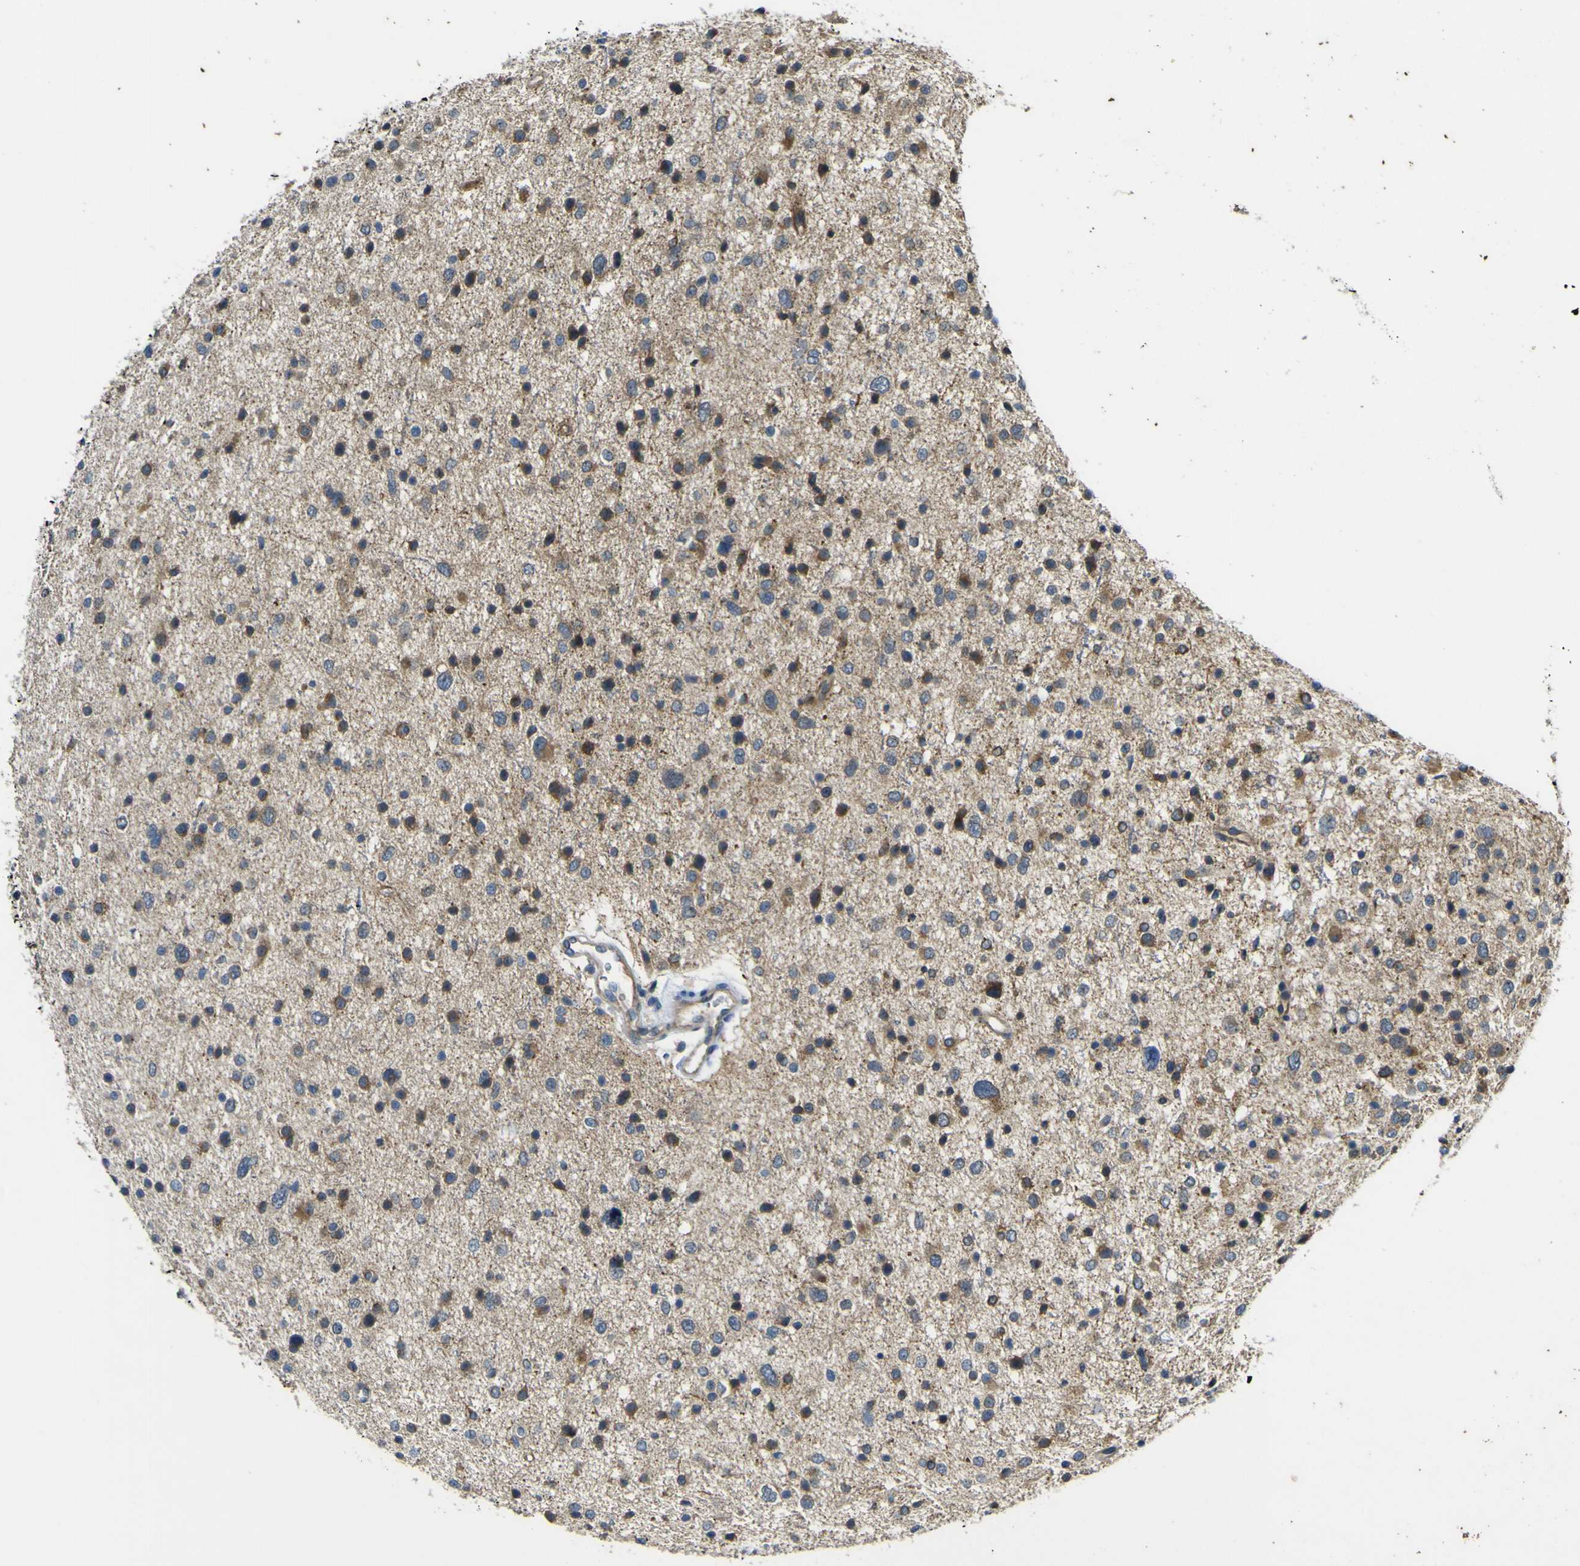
{"staining": {"intensity": "moderate", "quantity": "25%-75%", "location": "cytoplasmic/membranous"}, "tissue": "glioma", "cell_type": "Tumor cells", "image_type": "cancer", "snomed": [{"axis": "morphology", "description": "Glioma, malignant, Low grade"}, {"axis": "topography", "description": "Brain"}], "caption": "Immunohistochemical staining of glioma displays medium levels of moderate cytoplasmic/membranous staining in approximately 25%-75% of tumor cells. The protein of interest is shown in brown color, while the nuclei are stained blue.", "gene": "LDLR", "patient": {"sex": "female", "age": 37}}